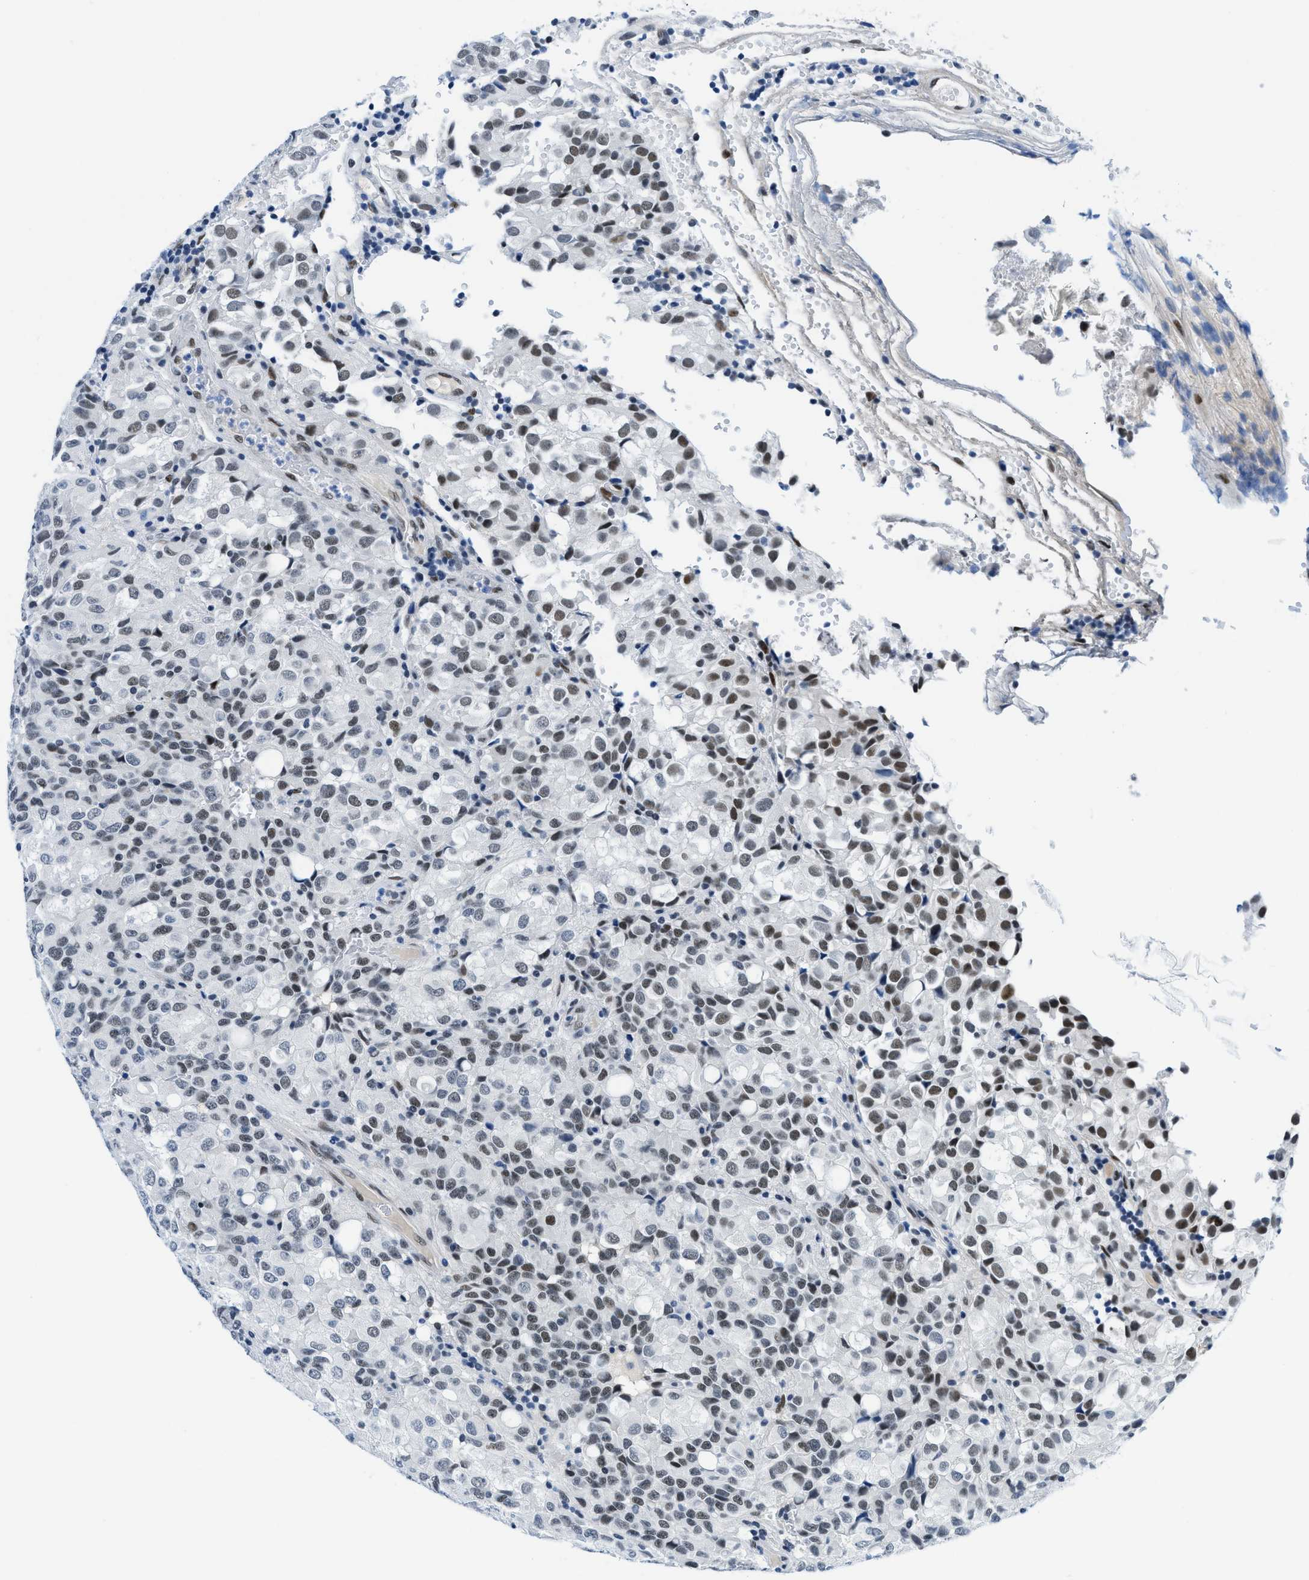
{"staining": {"intensity": "moderate", "quantity": "25%-75%", "location": "nuclear"}, "tissue": "glioma", "cell_type": "Tumor cells", "image_type": "cancer", "snomed": [{"axis": "morphology", "description": "Glioma, malignant, High grade"}, {"axis": "topography", "description": "Brain"}], "caption": "Immunohistochemistry (IHC) (DAB) staining of malignant glioma (high-grade) reveals moderate nuclear protein expression in approximately 25%-75% of tumor cells.", "gene": "SMARCAD1", "patient": {"sex": "male", "age": 32}}